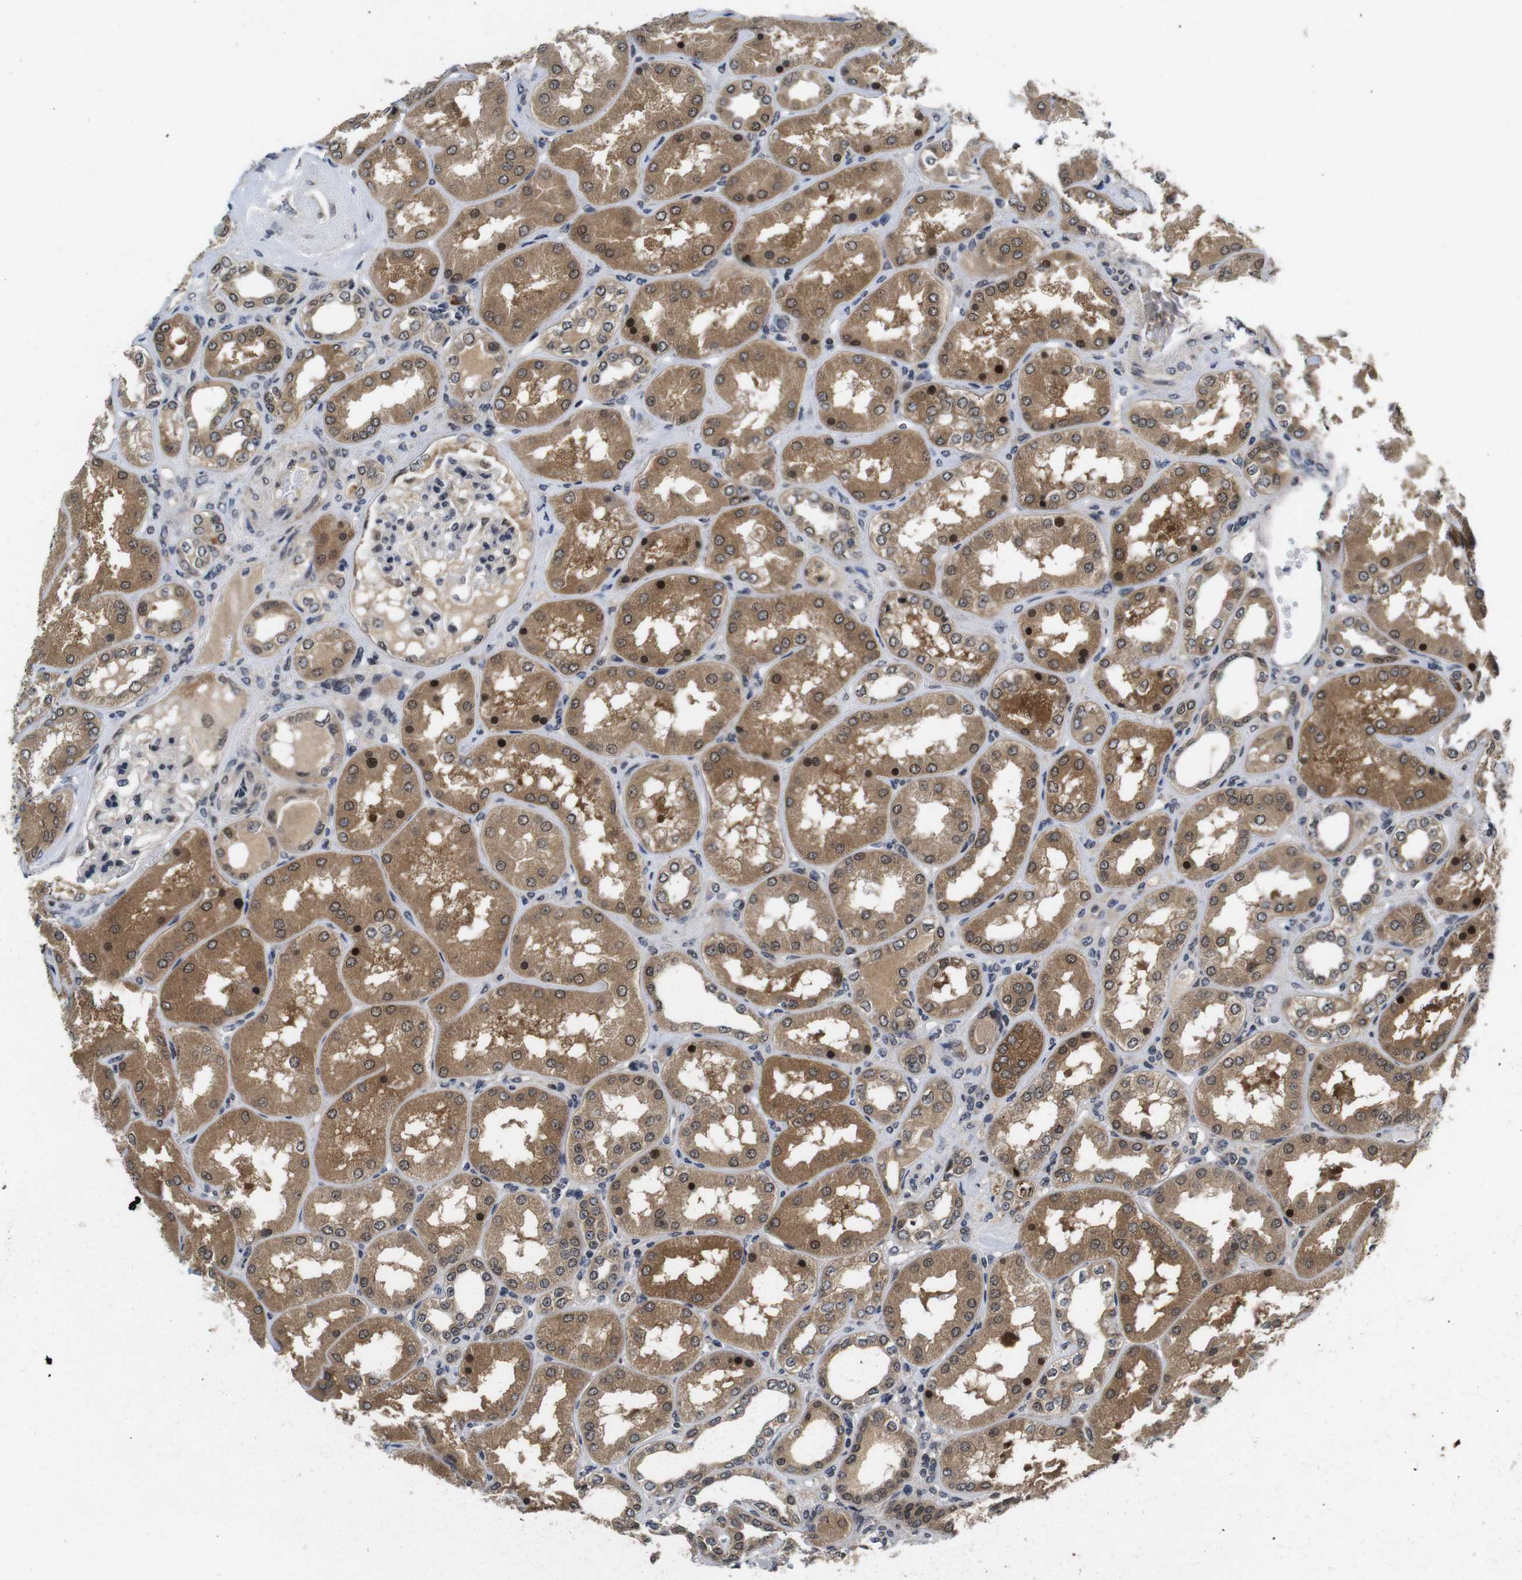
{"staining": {"intensity": "moderate", "quantity": "25%-75%", "location": "nuclear"}, "tissue": "kidney", "cell_type": "Cells in glomeruli", "image_type": "normal", "snomed": [{"axis": "morphology", "description": "Normal tissue, NOS"}, {"axis": "topography", "description": "Kidney"}], "caption": "About 25%-75% of cells in glomeruli in benign kidney exhibit moderate nuclear protein expression as visualized by brown immunohistochemical staining.", "gene": "ZBTB46", "patient": {"sex": "female", "age": 56}}